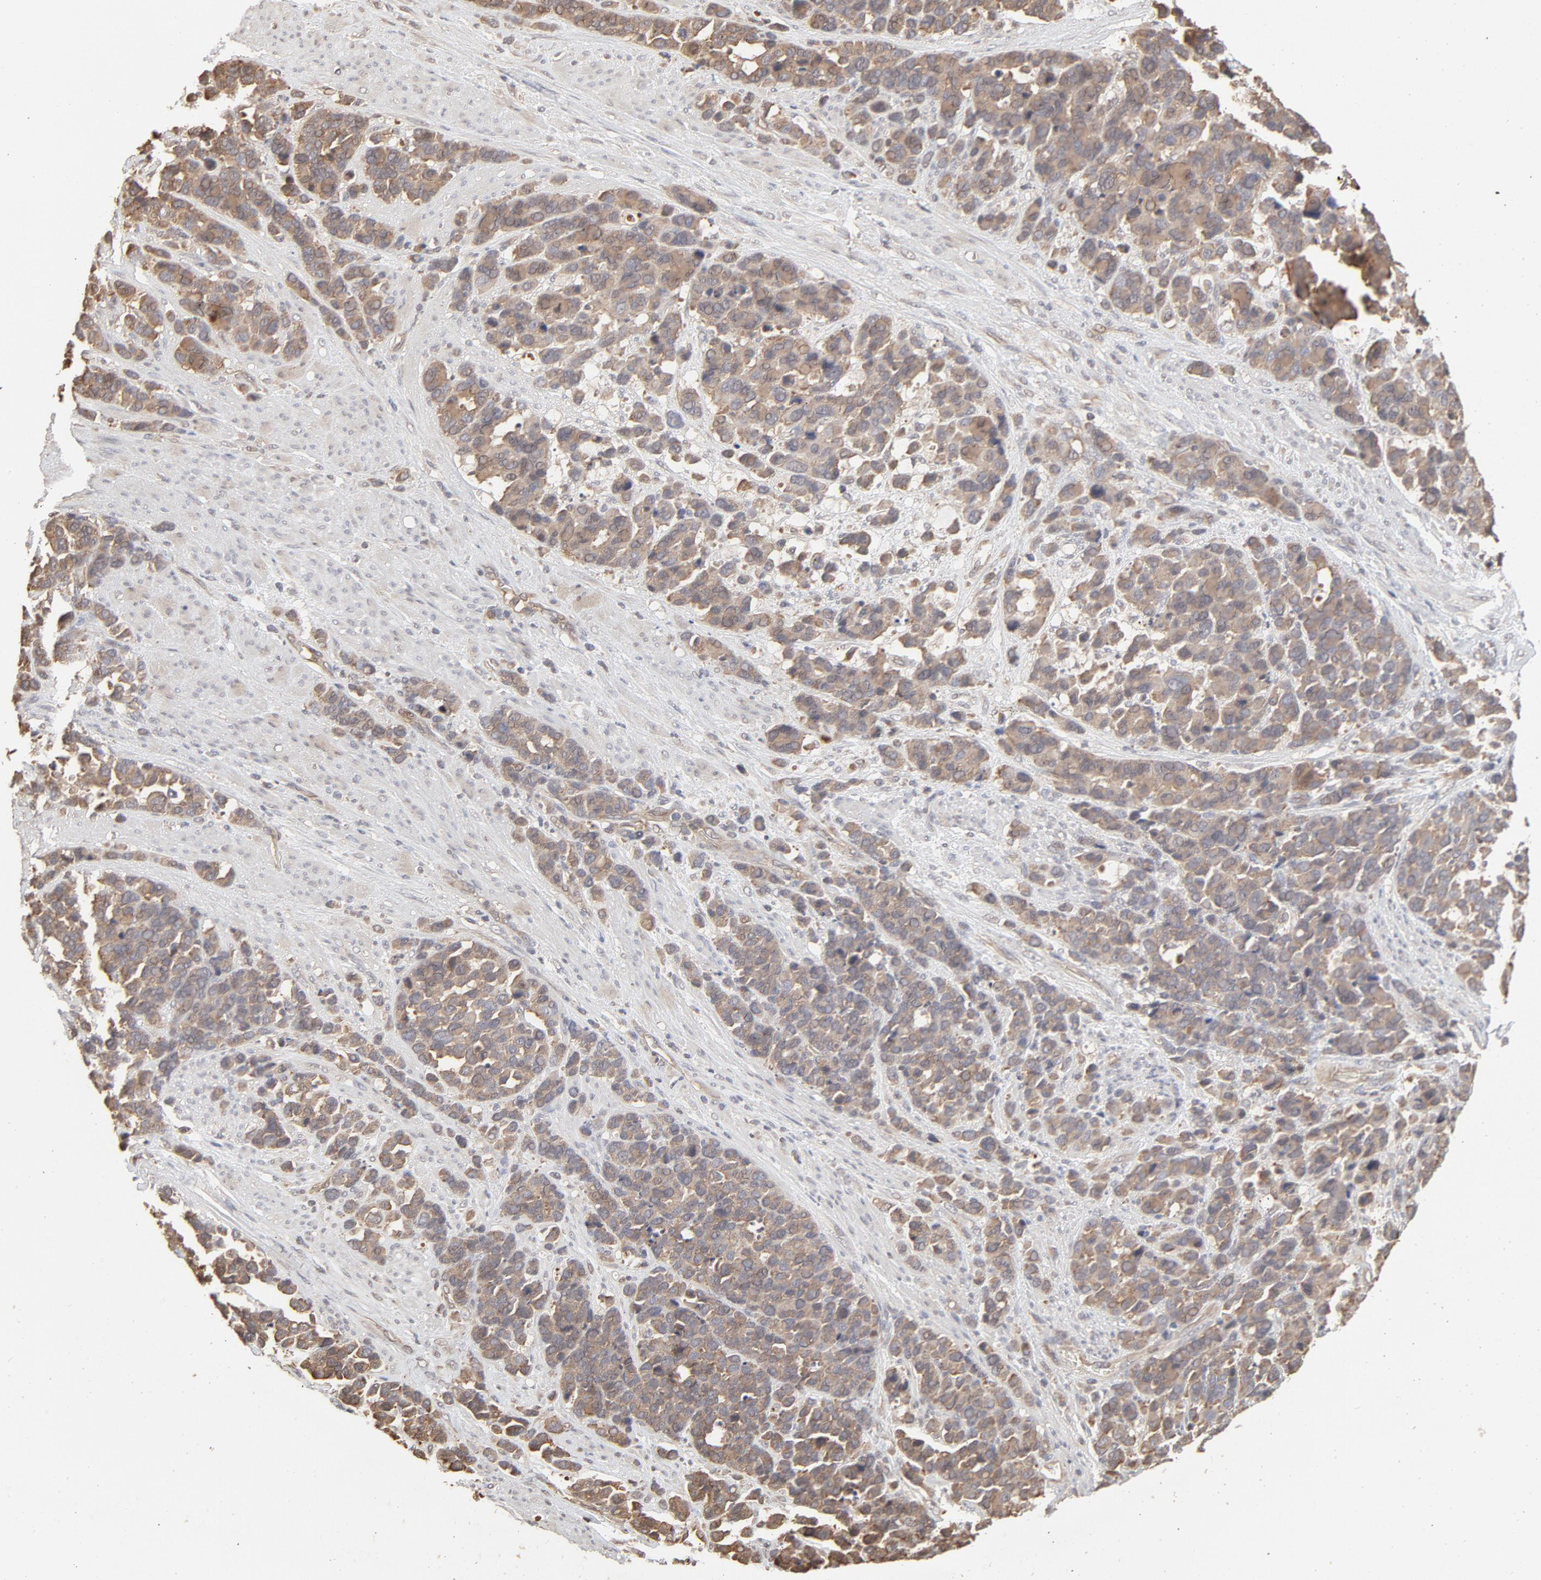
{"staining": {"intensity": "weak", "quantity": ">75%", "location": "cytoplasmic/membranous"}, "tissue": "stomach cancer", "cell_type": "Tumor cells", "image_type": "cancer", "snomed": [{"axis": "morphology", "description": "Adenocarcinoma, NOS"}, {"axis": "topography", "description": "Stomach, upper"}], "caption": "IHC of stomach adenocarcinoma shows low levels of weak cytoplasmic/membranous staining in approximately >75% of tumor cells.", "gene": "PPP2CA", "patient": {"sex": "male", "age": 71}}